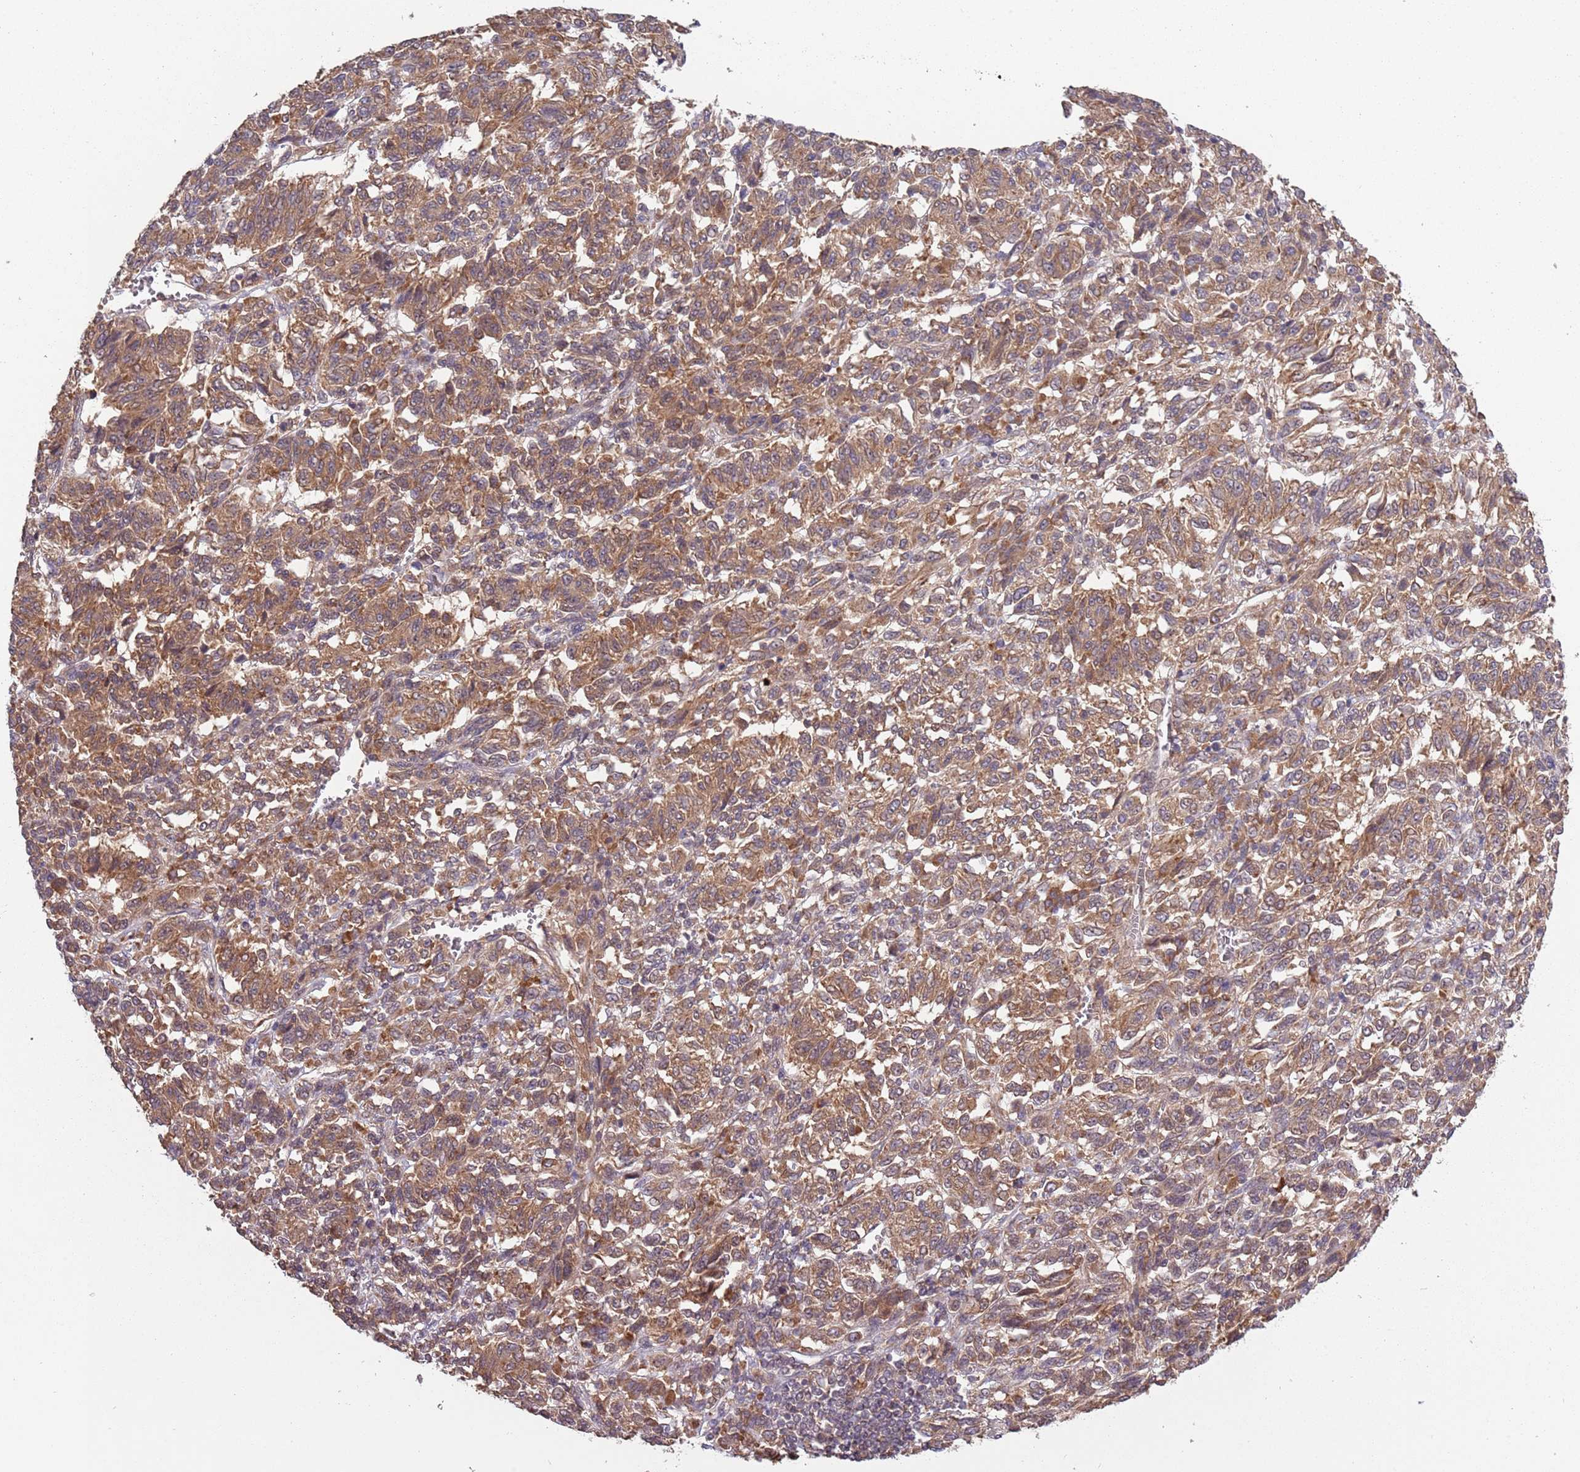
{"staining": {"intensity": "moderate", "quantity": ">75%", "location": "cytoplasmic/membranous"}, "tissue": "melanoma", "cell_type": "Tumor cells", "image_type": "cancer", "snomed": [{"axis": "morphology", "description": "Malignant melanoma, Metastatic site"}, {"axis": "topography", "description": "Lung"}], "caption": "Protein positivity by IHC shows moderate cytoplasmic/membranous positivity in approximately >75% of tumor cells in melanoma. Nuclei are stained in blue.", "gene": "USP32", "patient": {"sex": "male", "age": 64}}